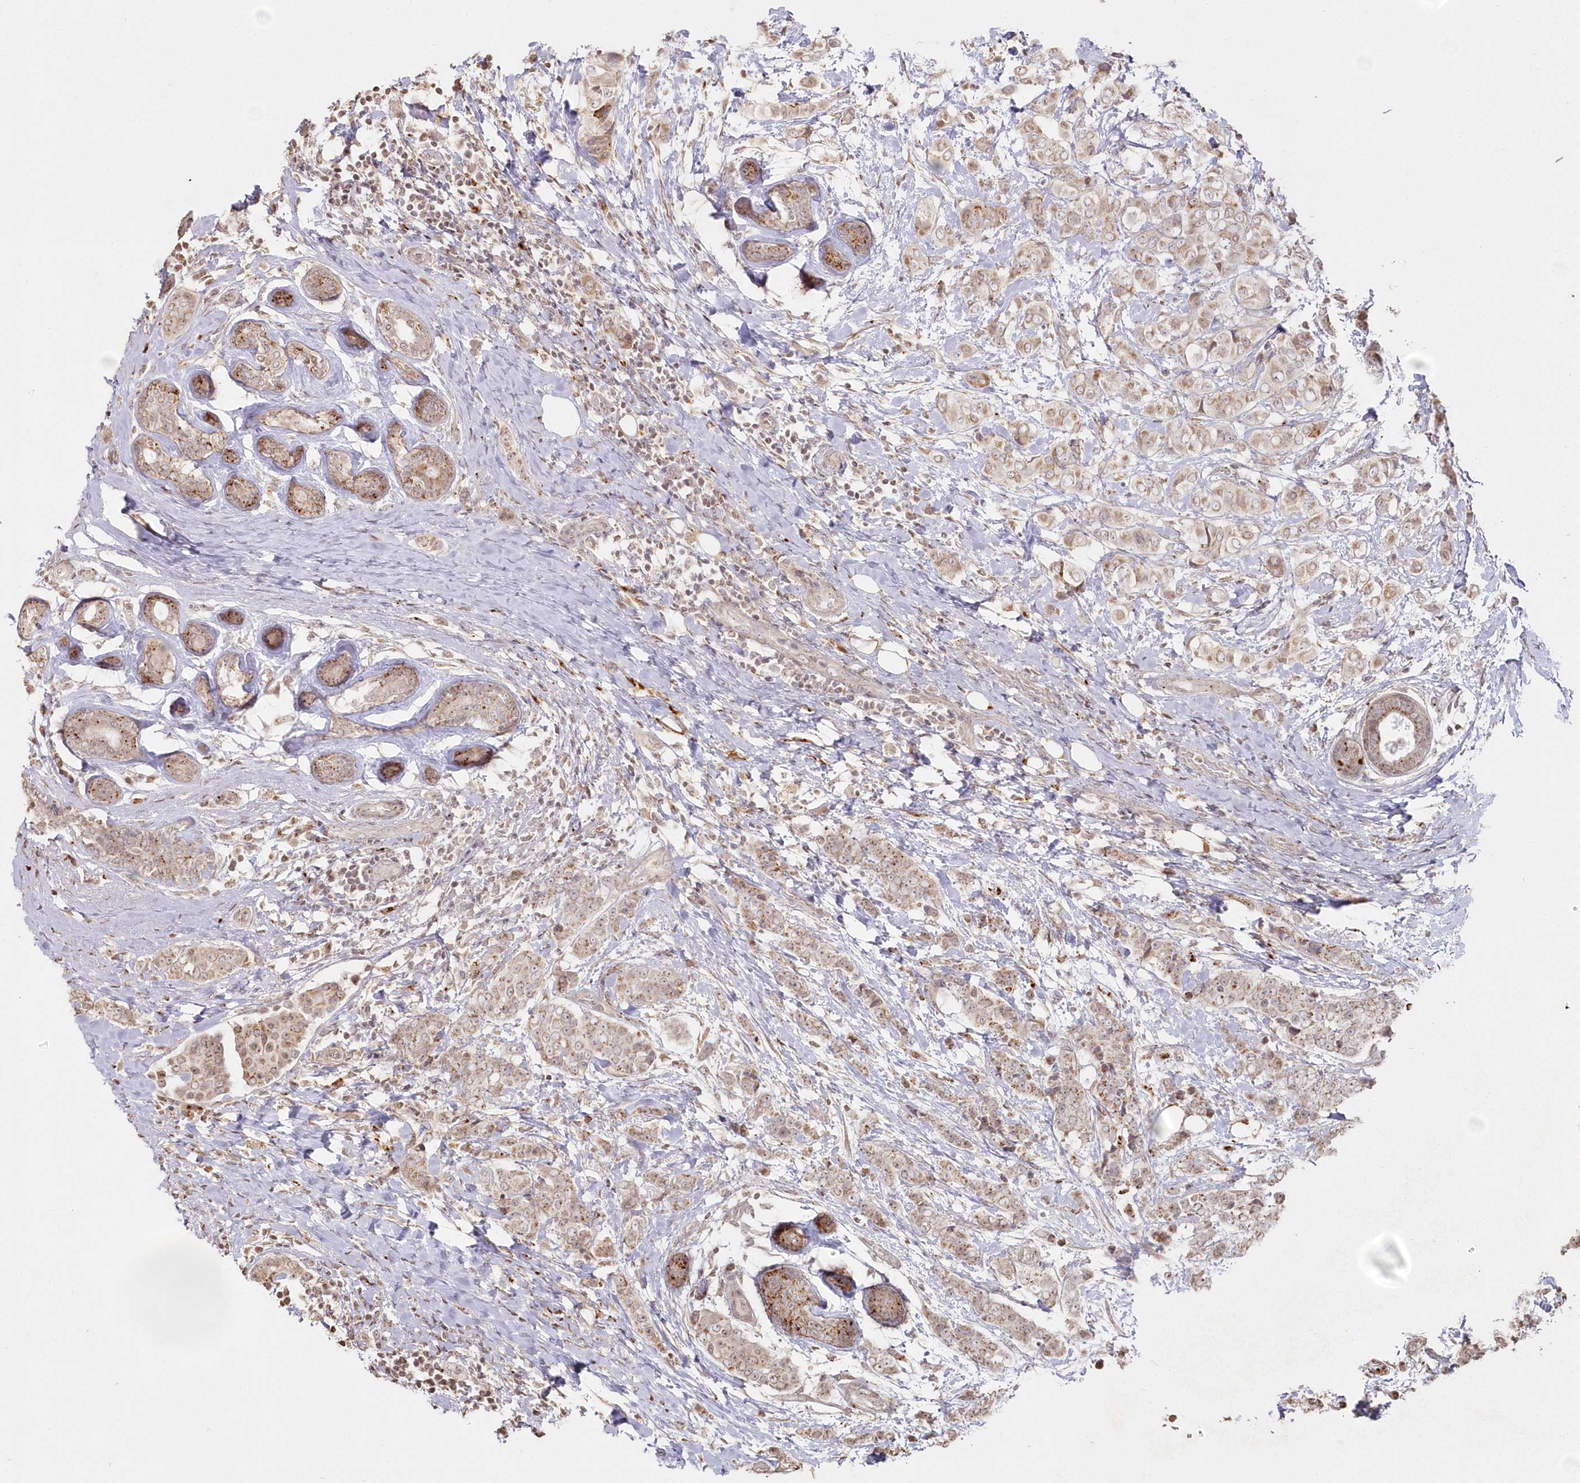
{"staining": {"intensity": "weak", "quantity": ">75%", "location": "cytoplasmic/membranous"}, "tissue": "breast cancer", "cell_type": "Tumor cells", "image_type": "cancer", "snomed": [{"axis": "morphology", "description": "Lobular carcinoma"}, {"axis": "topography", "description": "Breast"}], "caption": "This is an image of immunohistochemistry staining of breast cancer, which shows weak expression in the cytoplasmic/membranous of tumor cells.", "gene": "ARSB", "patient": {"sex": "female", "age": 51}}